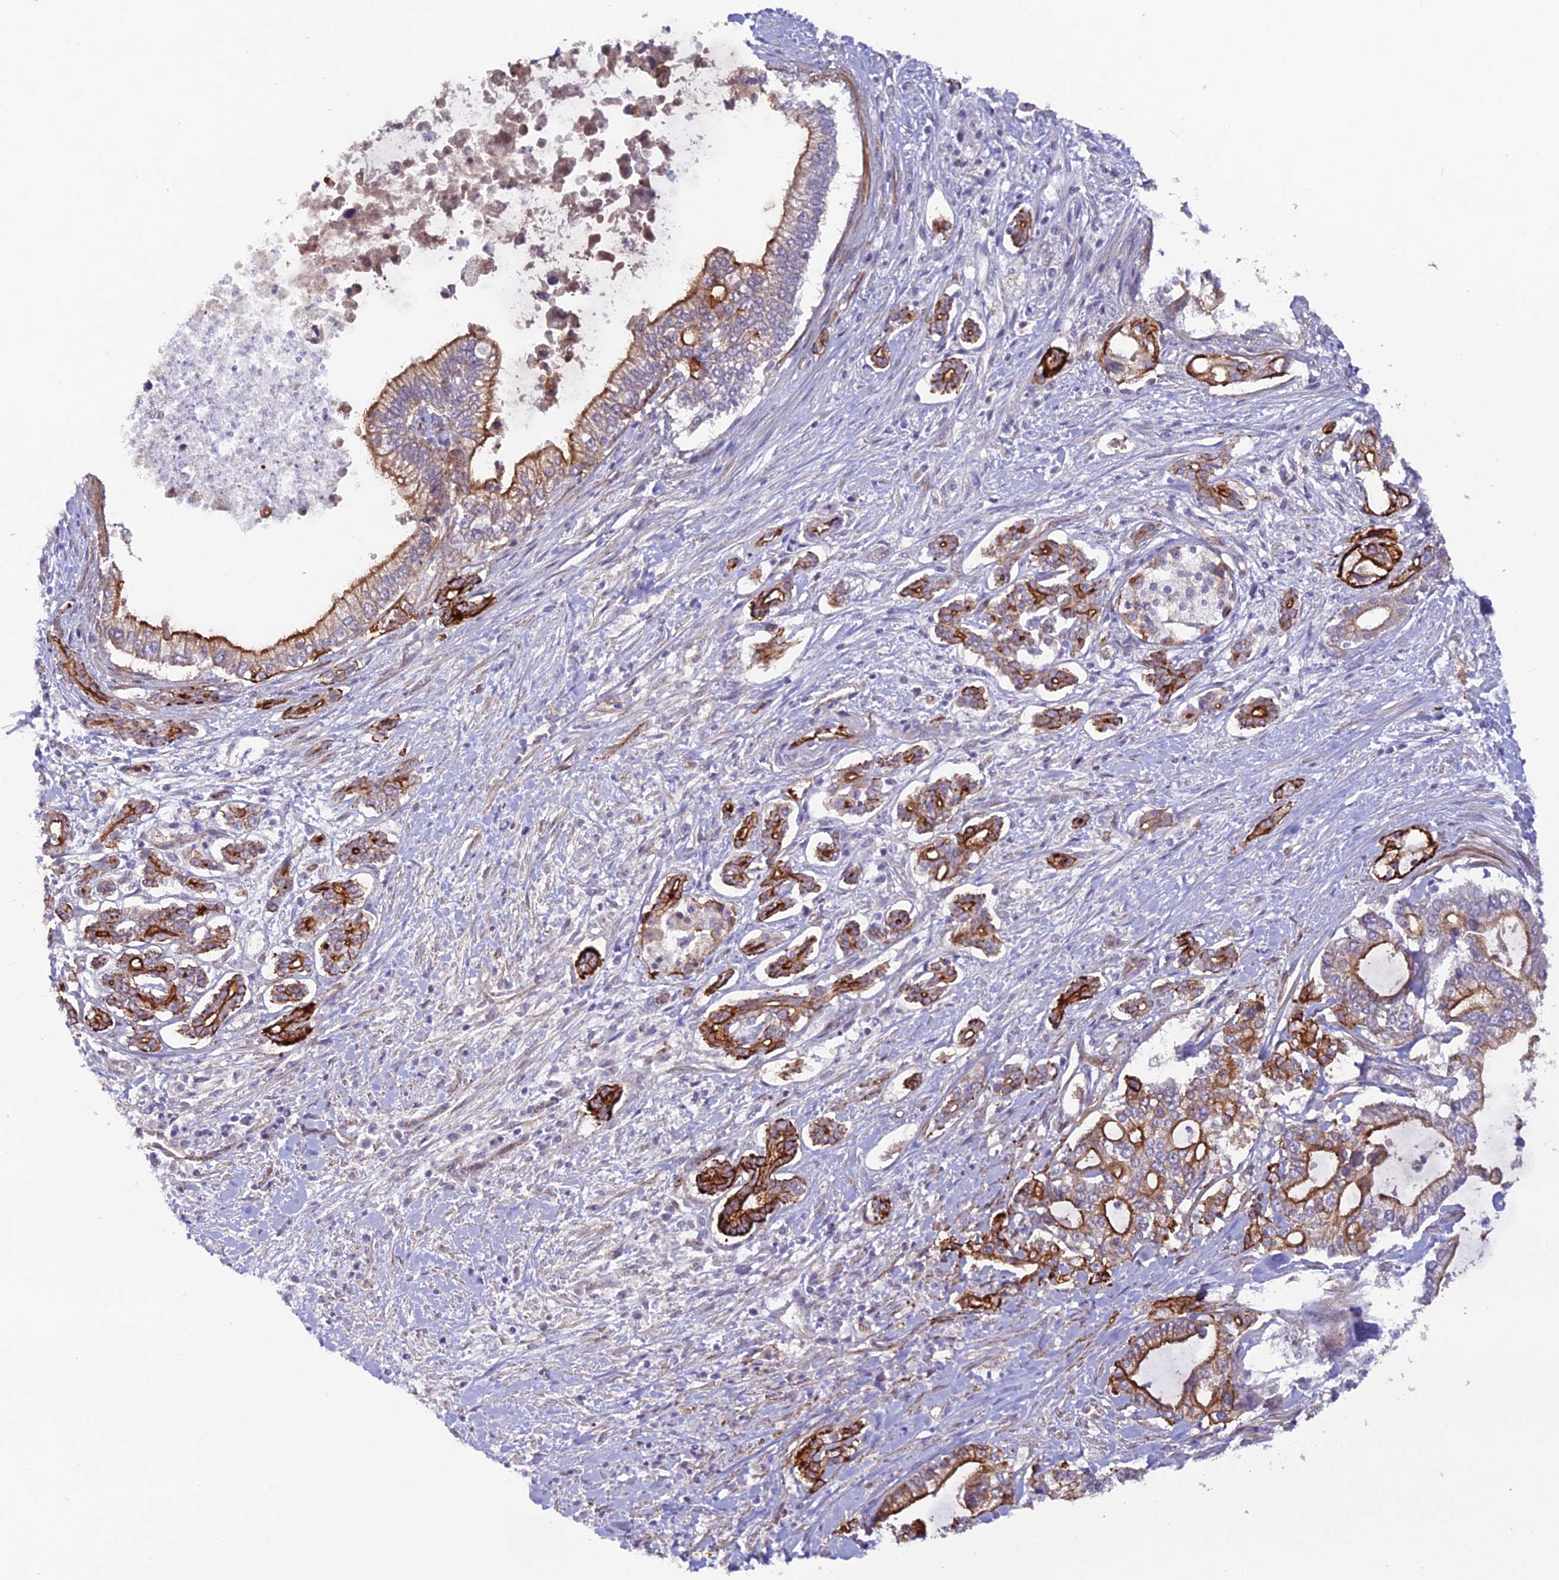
{"staining": {"intensity": "strong", "quantity": ">75%", "location": "cytoplasmic/membranous"}, "tissue": "pancreatic cancer", "cell_type": "Tumor cells", "image_type": "cancer", "snomed": [{"axis": "morphology", "description": "Adenocarcinoma, NOS"}, {"axis": "topography", "description": "Pancreas"}], "caption": "A photomicrograph of adenocarcinoma (pancreatic) stained for a protein shows strong cytoplasmic/membranous brown staining in tumor cells.", "gene": "CFAP47", "patient": {"sex": "male", "age": 69}}